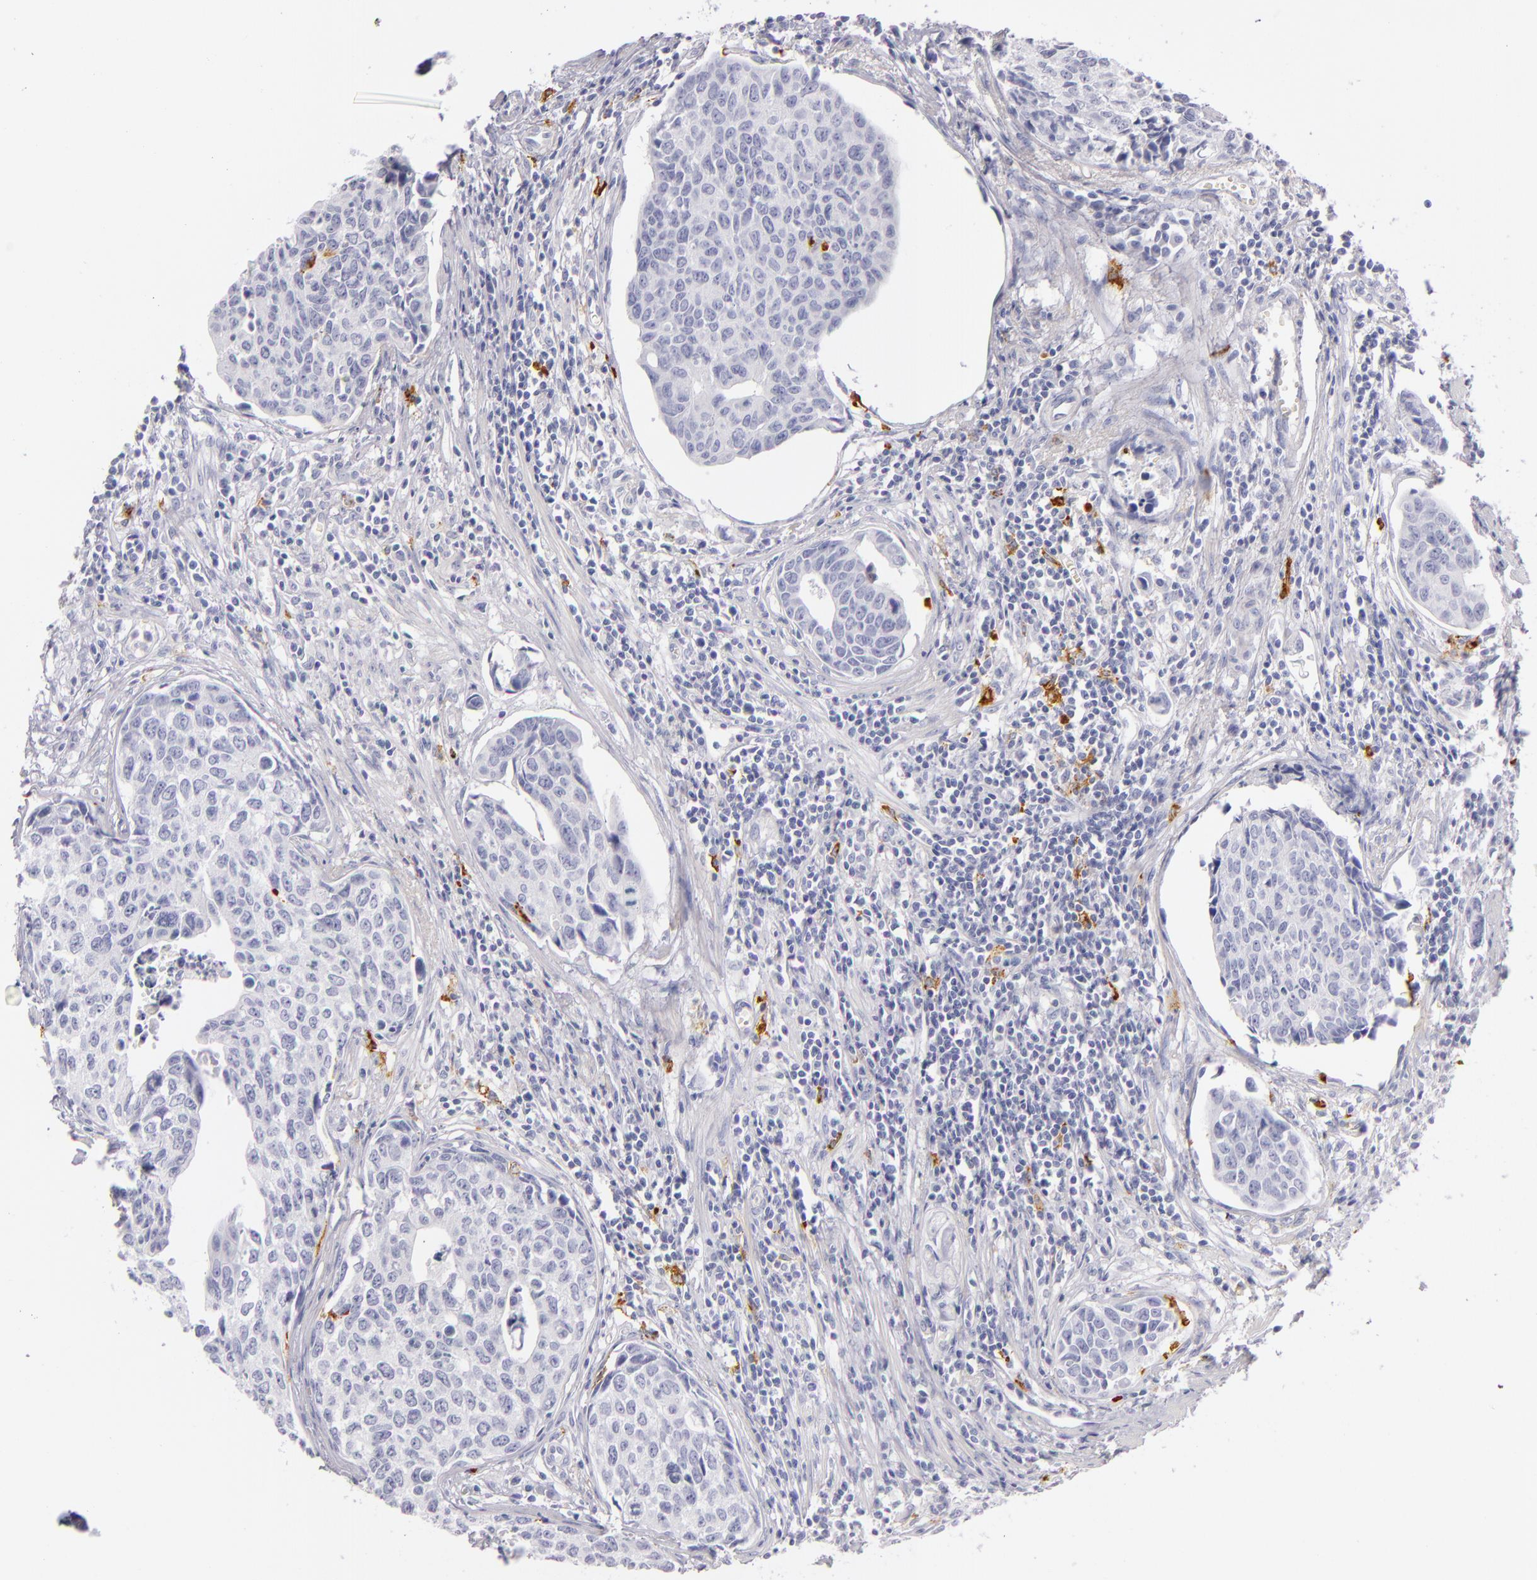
{"staining": {"intensity": "negative", "quantity": "none", "location": "none"}, "tissue": "urothelial cancer", "cell_type": "Tumor cells", "image_type": "cancer", "snomed": [{"axis": "morphology", "description": "Urothelial carcinoma, High grade"}, {"axis": "topography", "description": "Urinary bladder"}], "caption": "Immunohistochemistry micrograph of neoplastic tissue: human urothelial cancer stained with DAB (3,3'-diaminobenzidine) demonstrates no significant protein staining in tumor cells. (Brightfield microscopy of DAB (3,3'-diaminobenzidine) immunohistochemistry (IHC) at high magnification).", "gene": "CD207", "patient": {"sex": "male", "age": 81}}